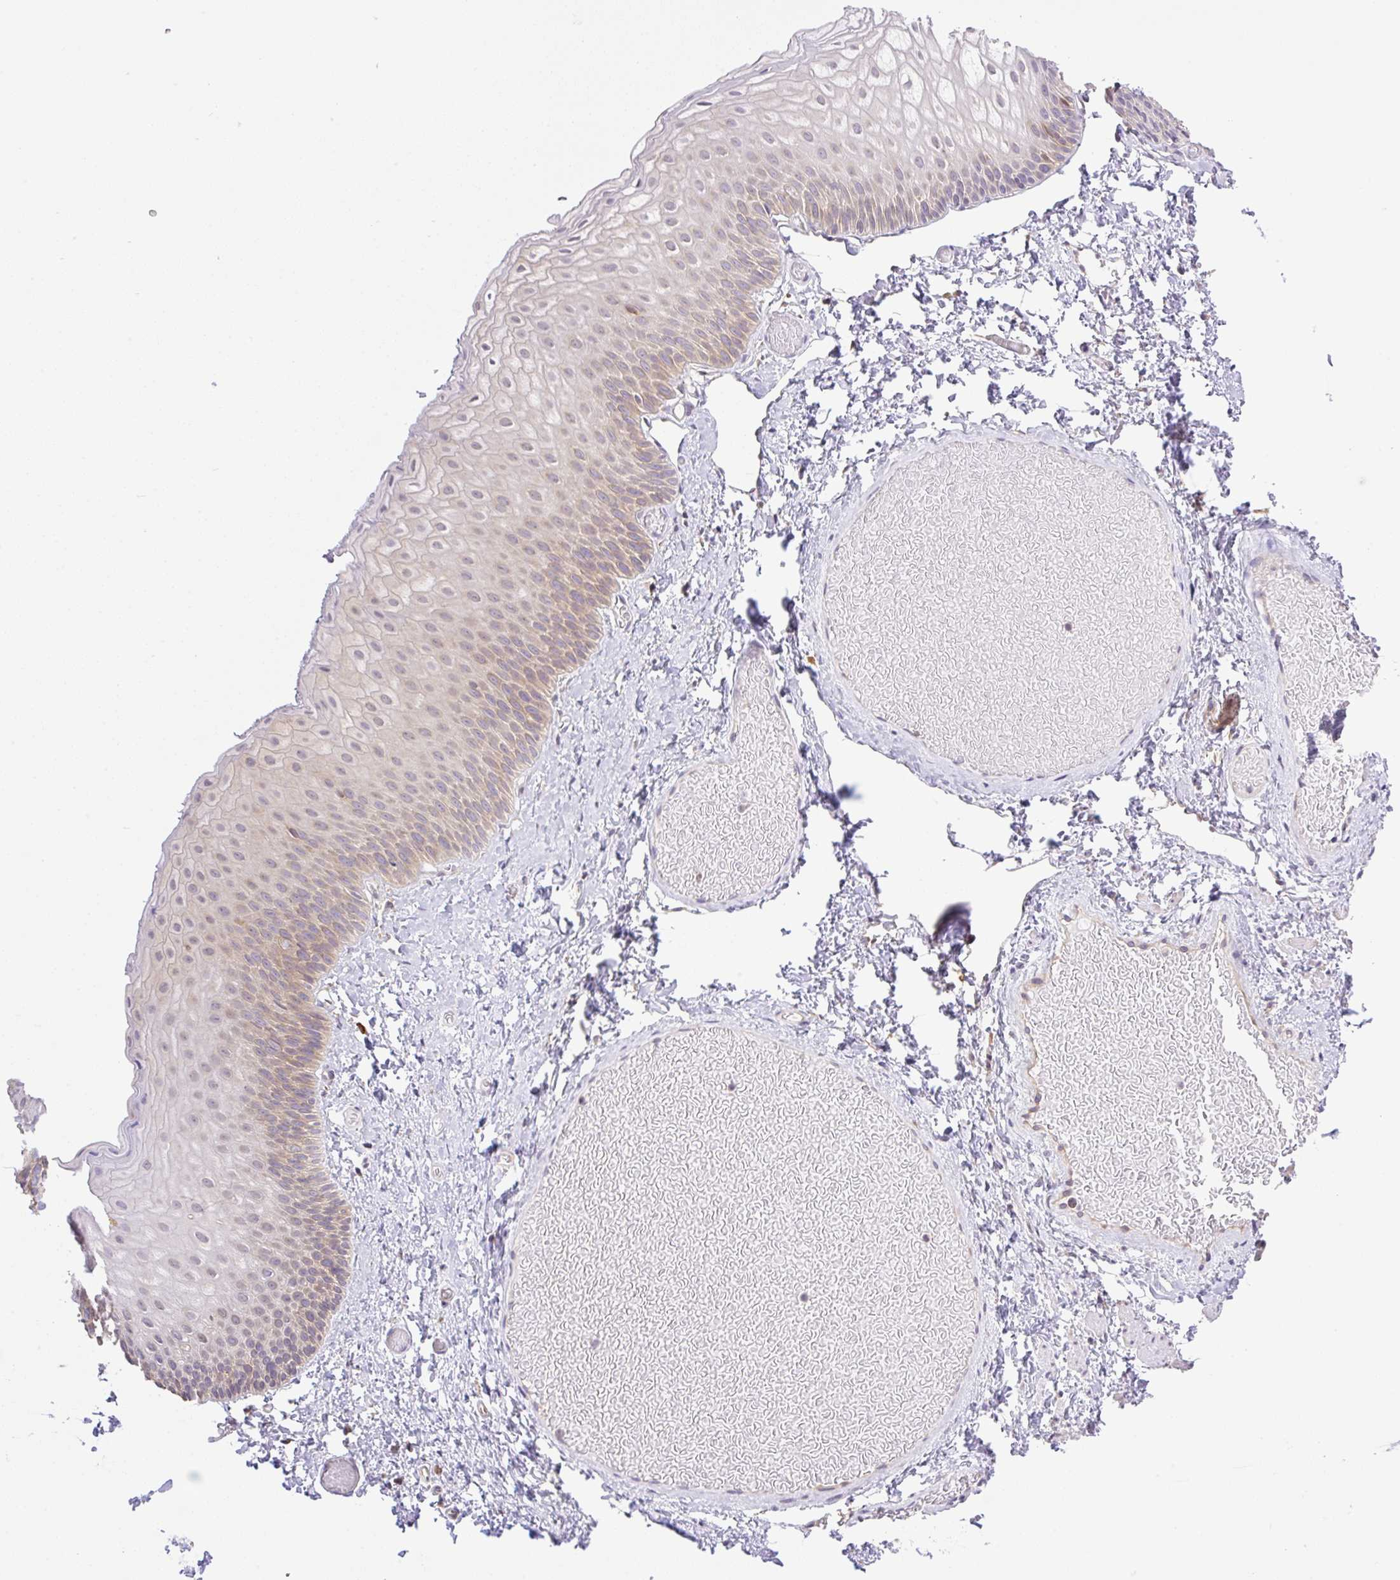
{"staining": {"intensity": "weak", "quantity": "25%-75%", "location": "cytoplasmic/membranous"}, "tissue": "skin", "cell_type": "Epidermal cells", "image_type": "normal", "snomed": [{"axis": "morphology", "description": "Normal tissue, NOS"}, {"axis": "topography", "description": "Anal"}], "caption": "The histopathology image demonstrates staining of normal skin, revealing weak cytoplasmic/membranous protein staining (brown color) within epidermal cells. (brown staining indicates protein expression, while blue staining denotes nuclei).", "gene": "CAMK2A", "patient": {"sex": "female", "age": 40}}